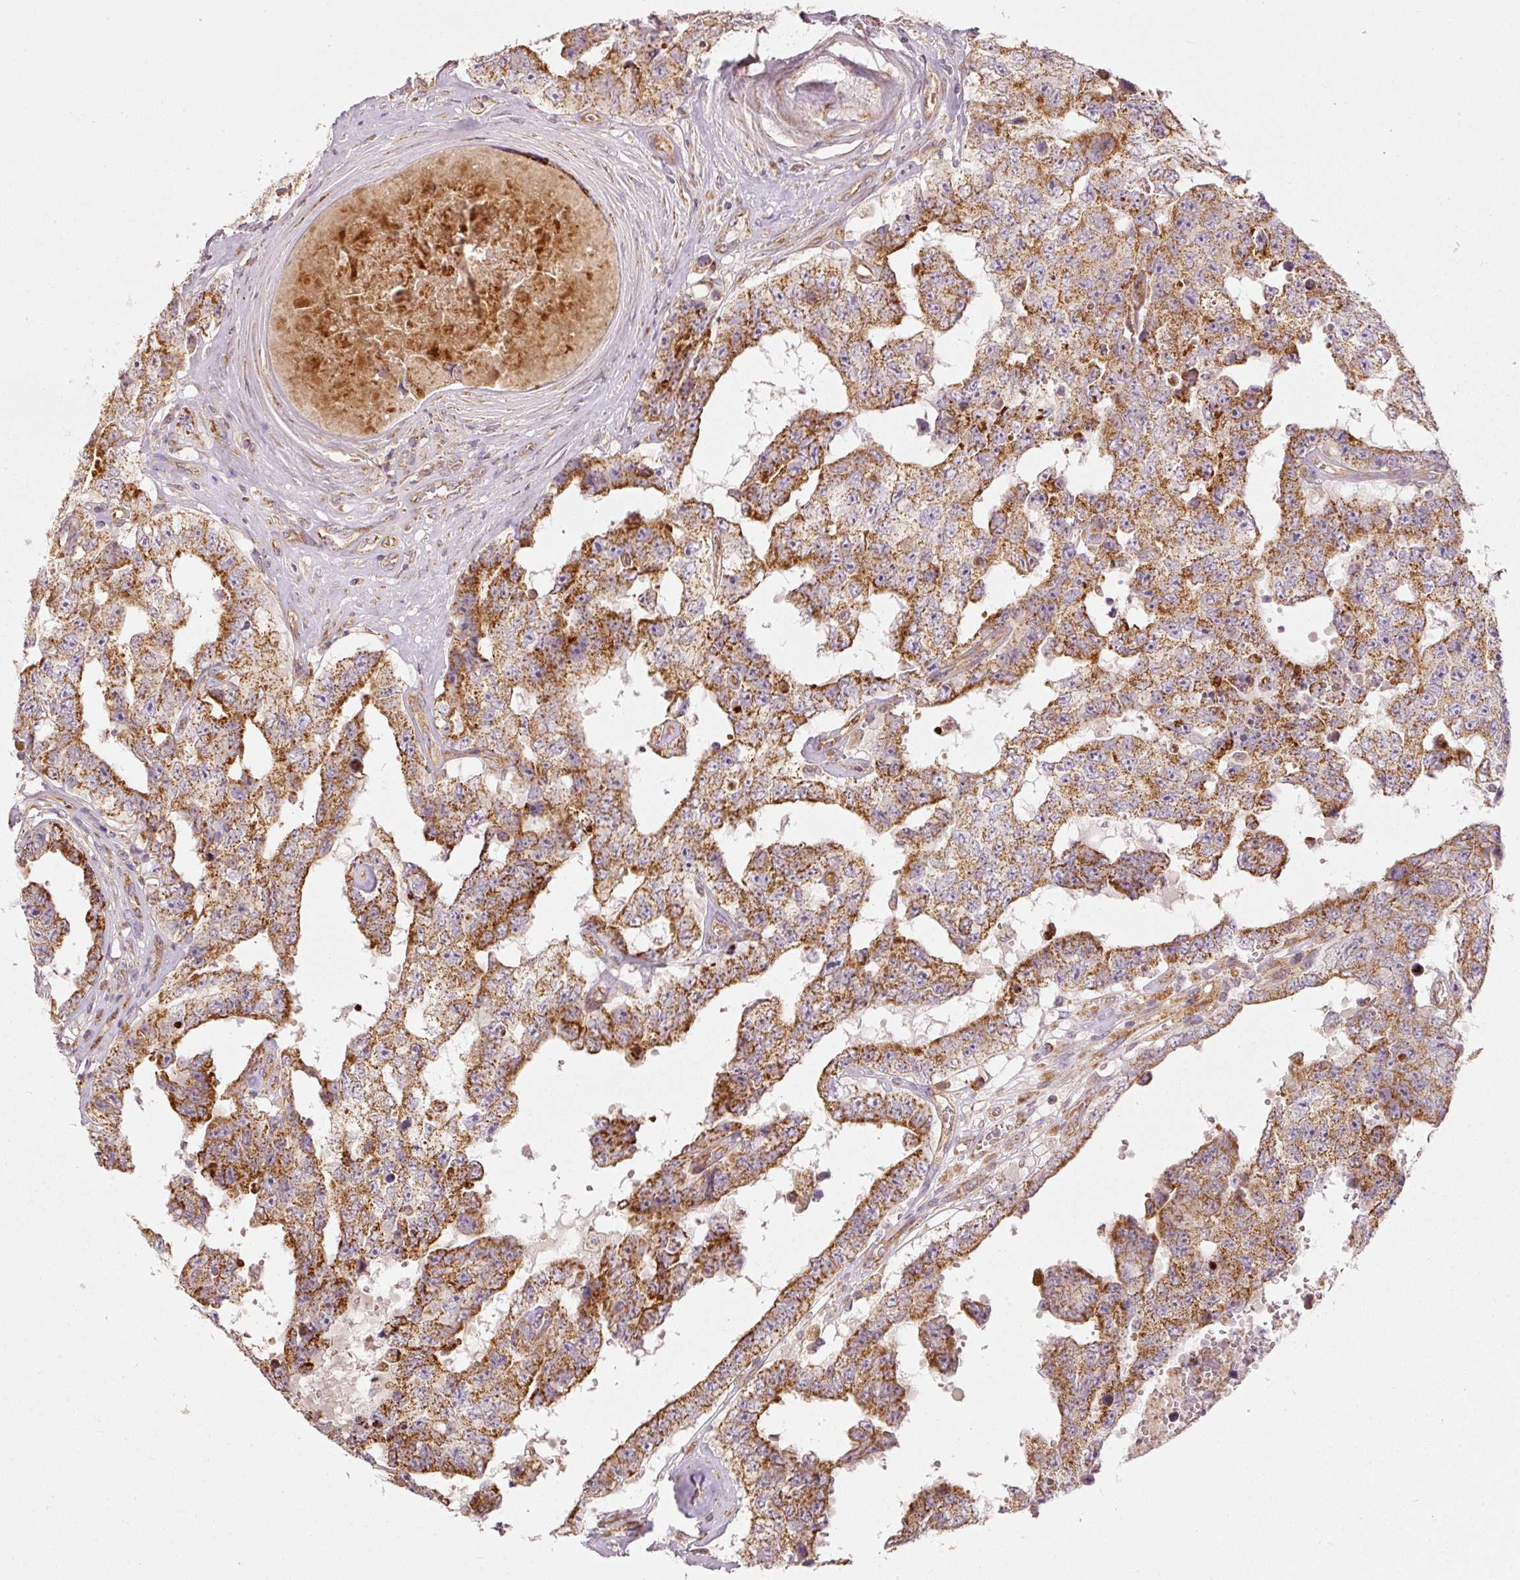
{"staining": {"intensity": "strong", "quantity": ">75%", "location": "cytoplasmic/membranous"}, "tissue": "testis cancer", "cell_type": "Tumor cells", "image_type": "cancer", "snomed": [{"axis": "morphology", "description": "Normal tissue, NOS"}, {"axis": "morphology", "description": "Carcinoma, Embryonal, NOS"}, {"axis": "topography", "description": "Testis"}, {"axis": "topography", "description": "Epididymis"}], "caption": "Immunohistochemical staining of testis cancer reveals strong cytoplasmic/membranous protein staining in about >75% of tumor cells.", "gene": "MTHFD1L", "patient": {"sex": "male", "age": 25}}